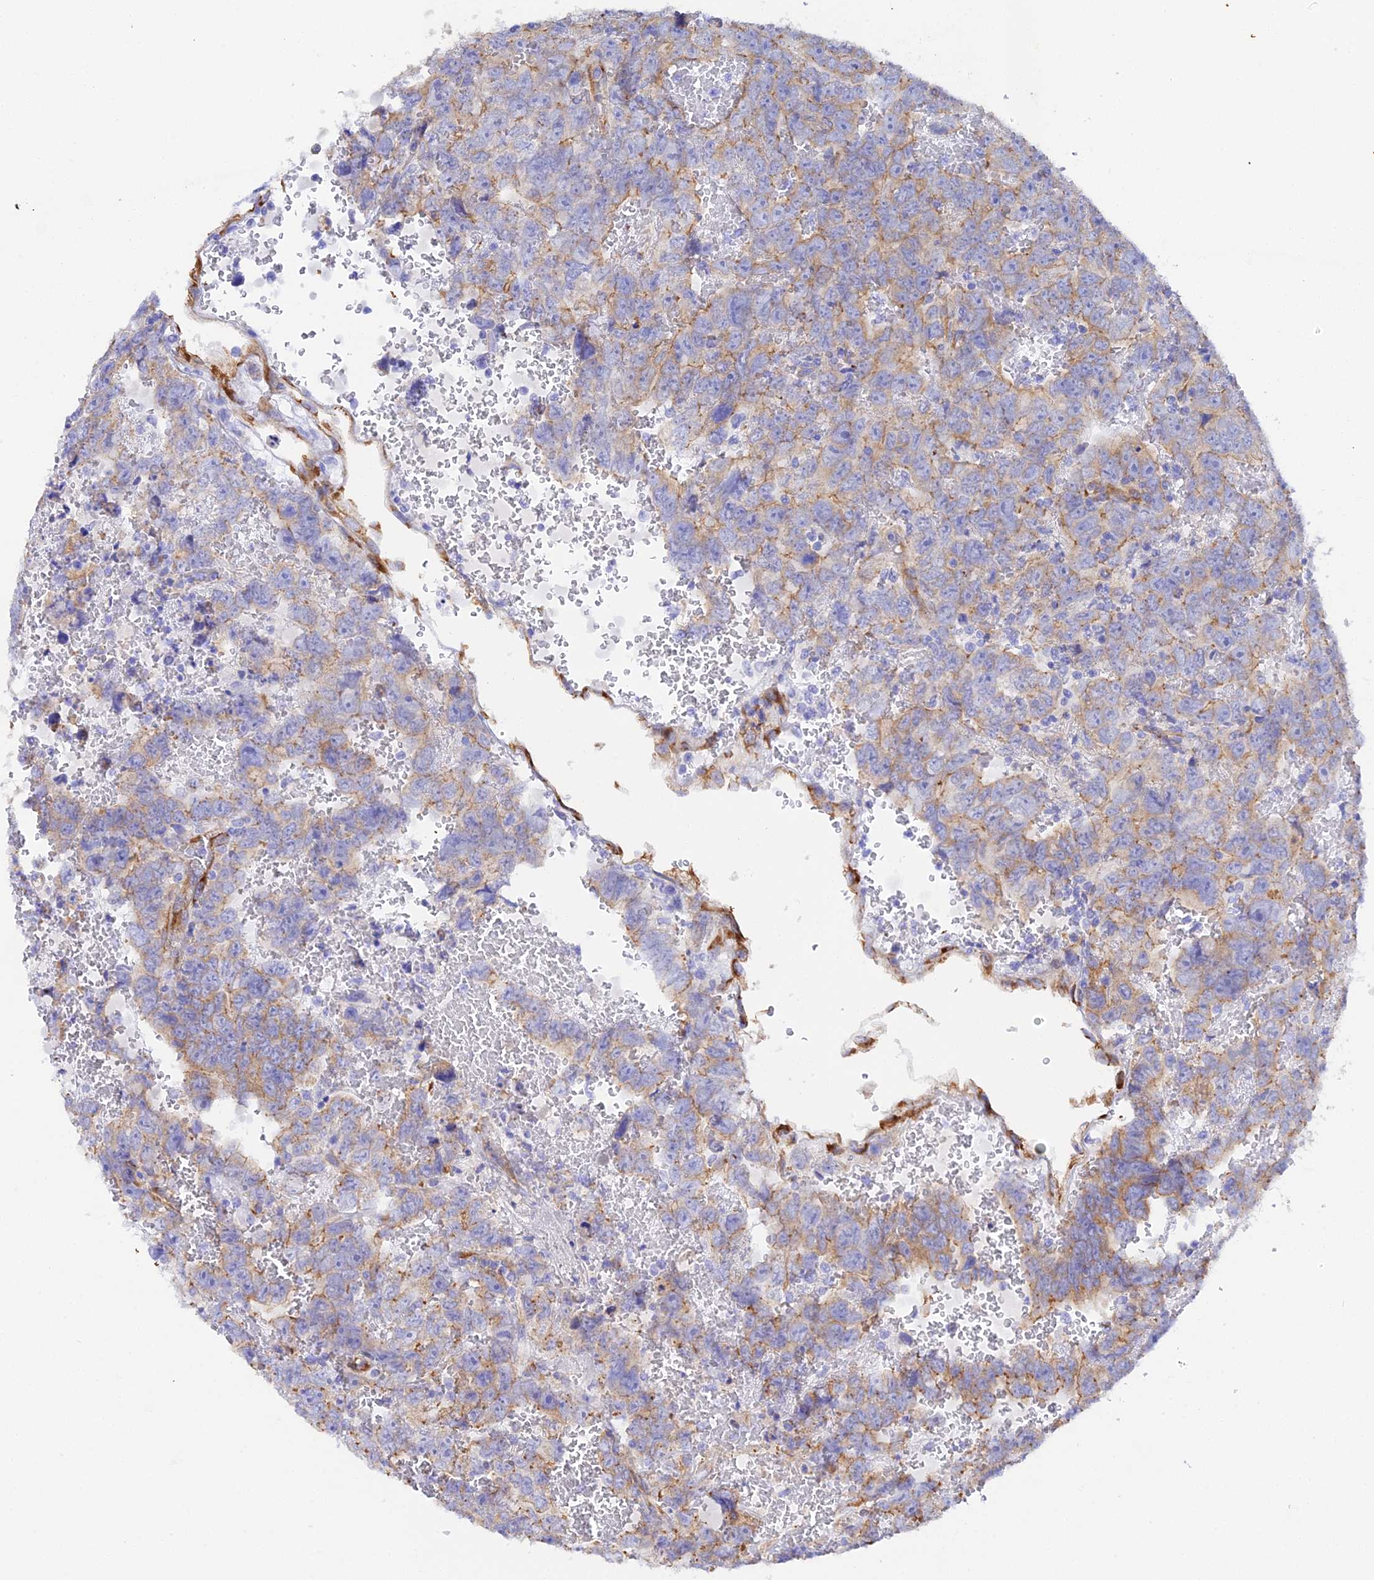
{"staining": {"intensity": "weak", "quantity": "25%-75%", "location": "cytoplasmic/membranous"}, "tissue": "testis cancer", "cell_type": "Tumor cells", "image_type": "cancer", "snomed": [{"axis": "morphology", "description": "Carcinoma, Embryonal, NOS"}, {"axis": "topography", "description": "Testis"}], "caption": "This is an image of immunohistochemistry staining of testis cancer, which shows weak staining in the cytoplasmic/membranous of tumor cells.", "gene": "CFAP45", "patient": {"sex": "male", "age": 45}}